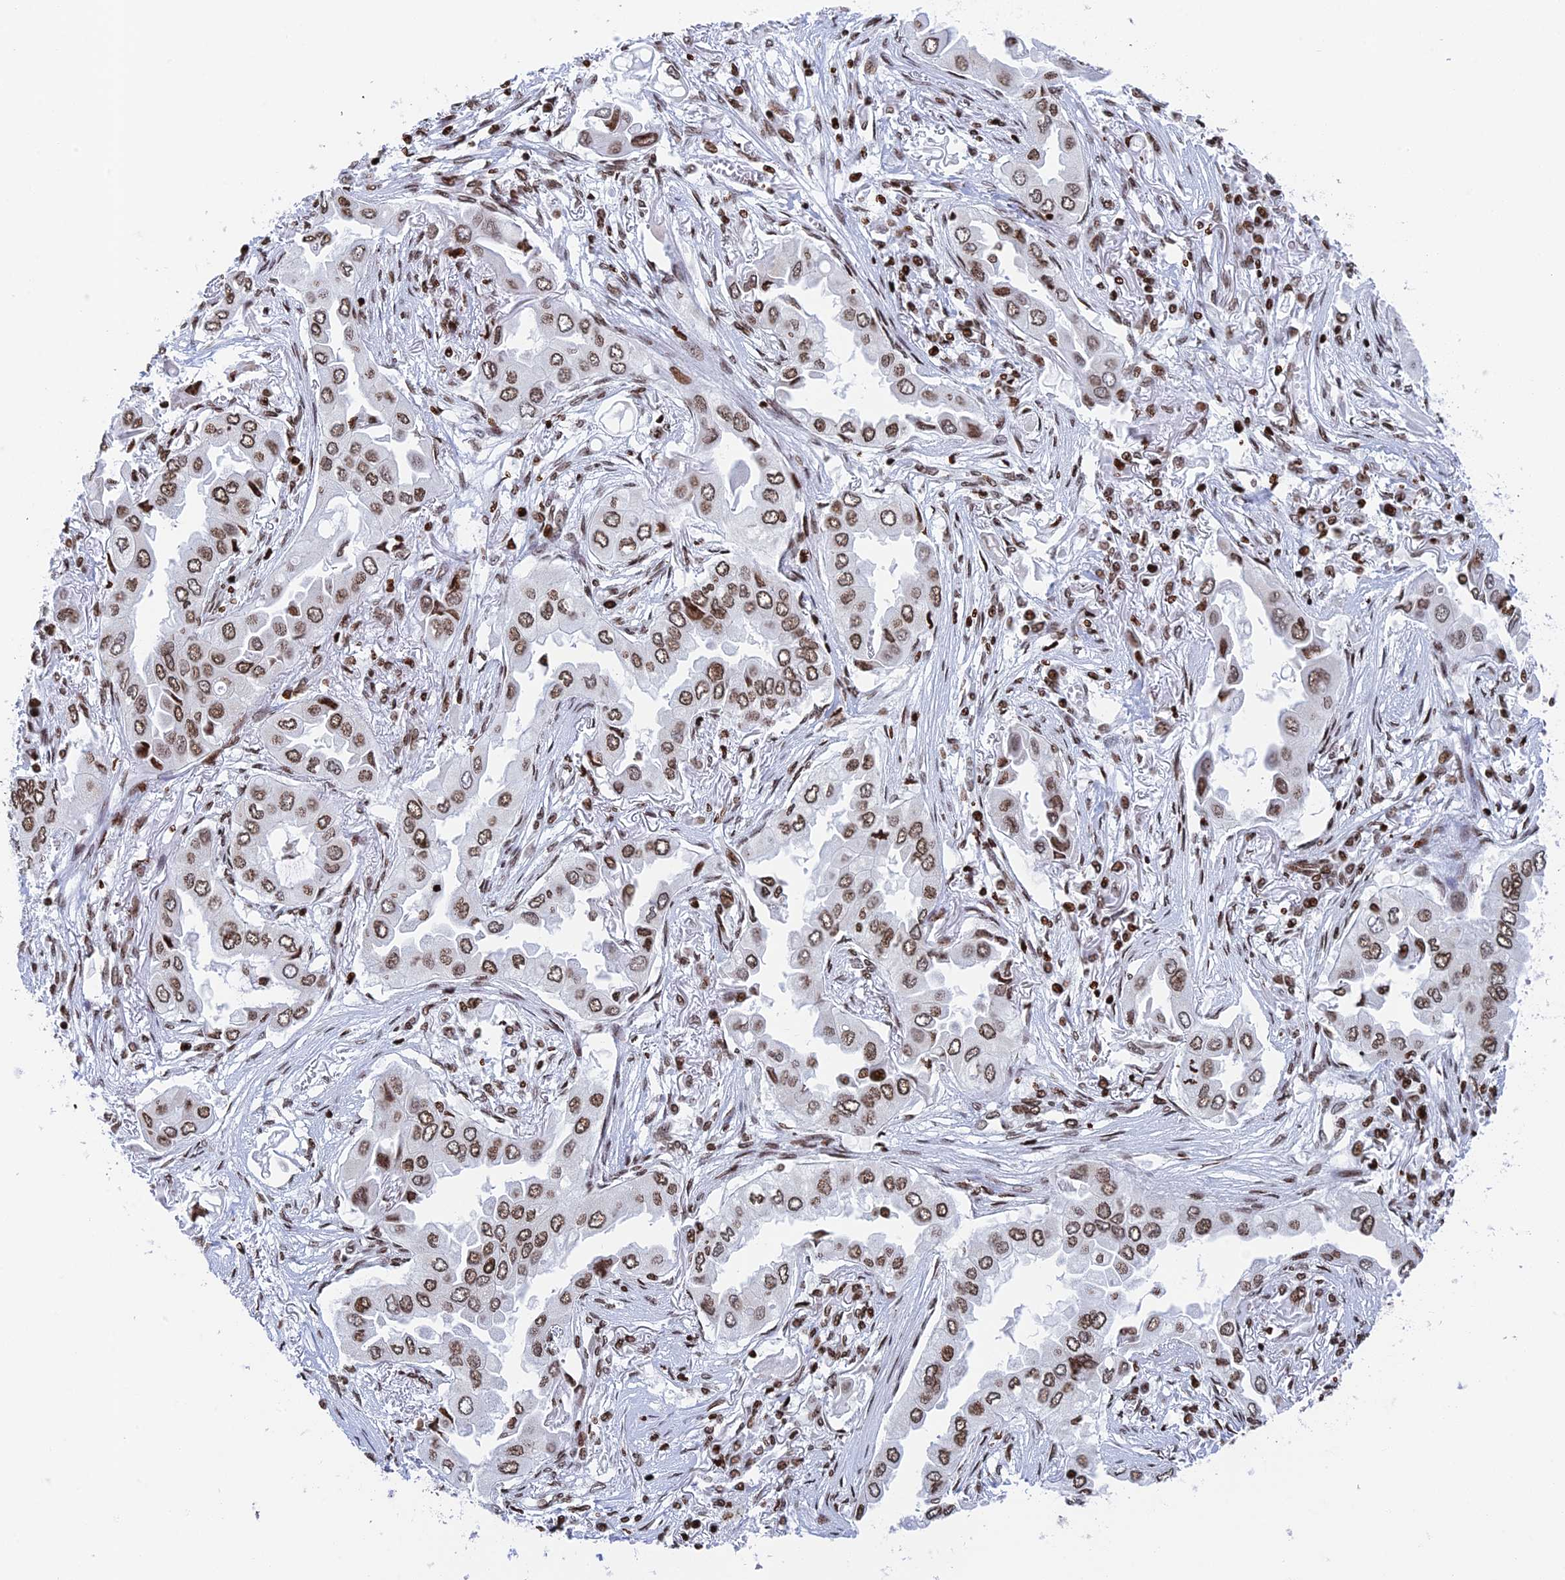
{"staining": {"intensity": "moderate", "quantity": ">75%", "location": "cytoplasmic/membranous,nuclear"}, "tissue": "lung cancer", "cell_type": "Tumor cells", "image_type": "cancer", "snomed": [{"axis": "morphology", "description": "Adenocarcinoma, NOS"}, {"axis": "topography", "description": "Lung"}], "caption": "Lung cancer (adenocarcinoma) stained with a brown dye reveals moderate cytoplasmic/membranous and nuclear positive positivity in about >75% of tumor cells.", "gene": "RPAP1", "patient": {"sex": "female", "age": 76}}